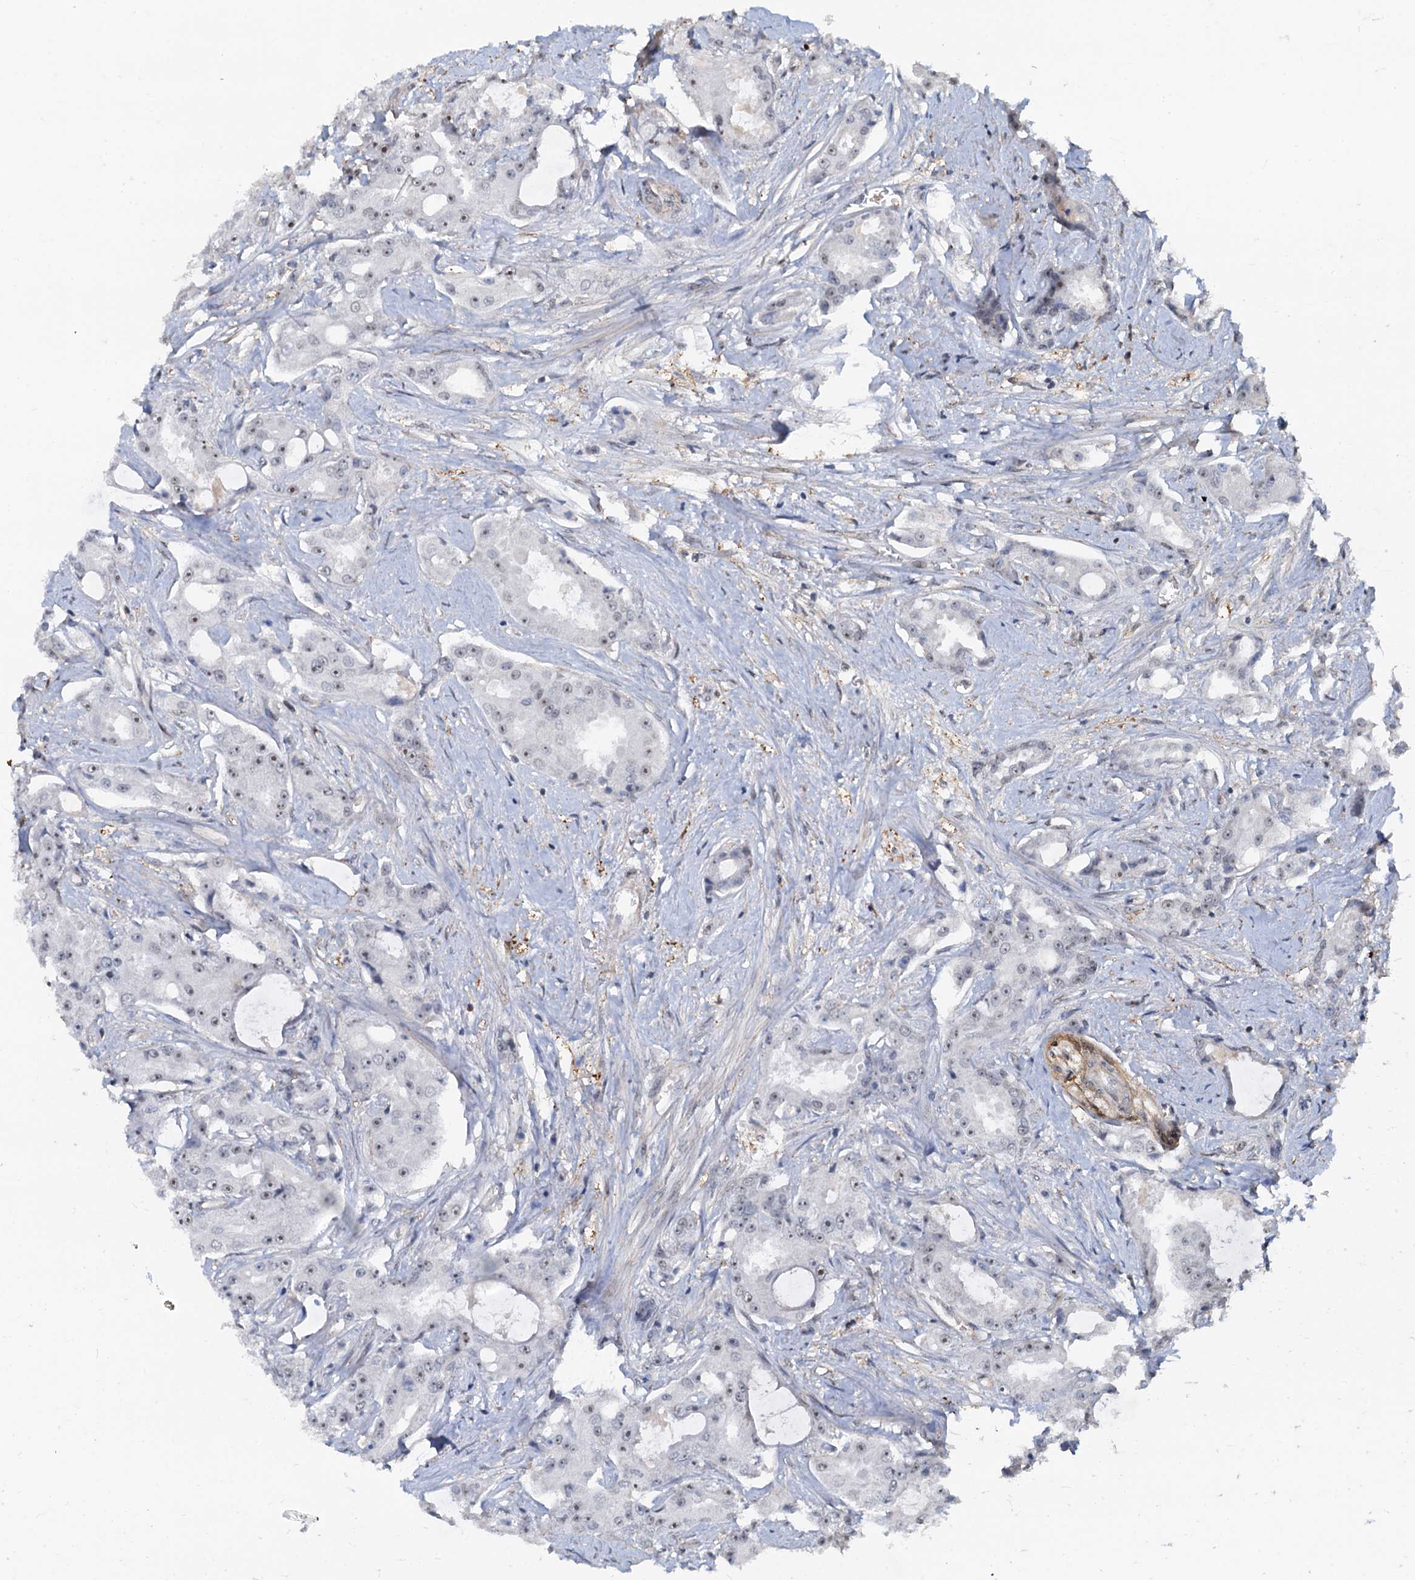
{"staining": {"intensity": "weak", "quantity": "<25%", "location": "nuclear"}, "tissue": "prostate cancer", "cell_type": "Tumor cells", "image_type": "cancer", "snomed": [{"axis": "morphology", "description": "Adenocarcinoma, High grade"}, {"axis": "topography", "description": "Prostate"}], "caption": "Immunohistochemistry (IHC) micrograph of human prostate high-grade adenocarcinoma stained for a protein (brown), which demonstrates no expression in tumor cells.", "gene": "SPINDOC", "patient": {"sex": "male", "age": 73}}